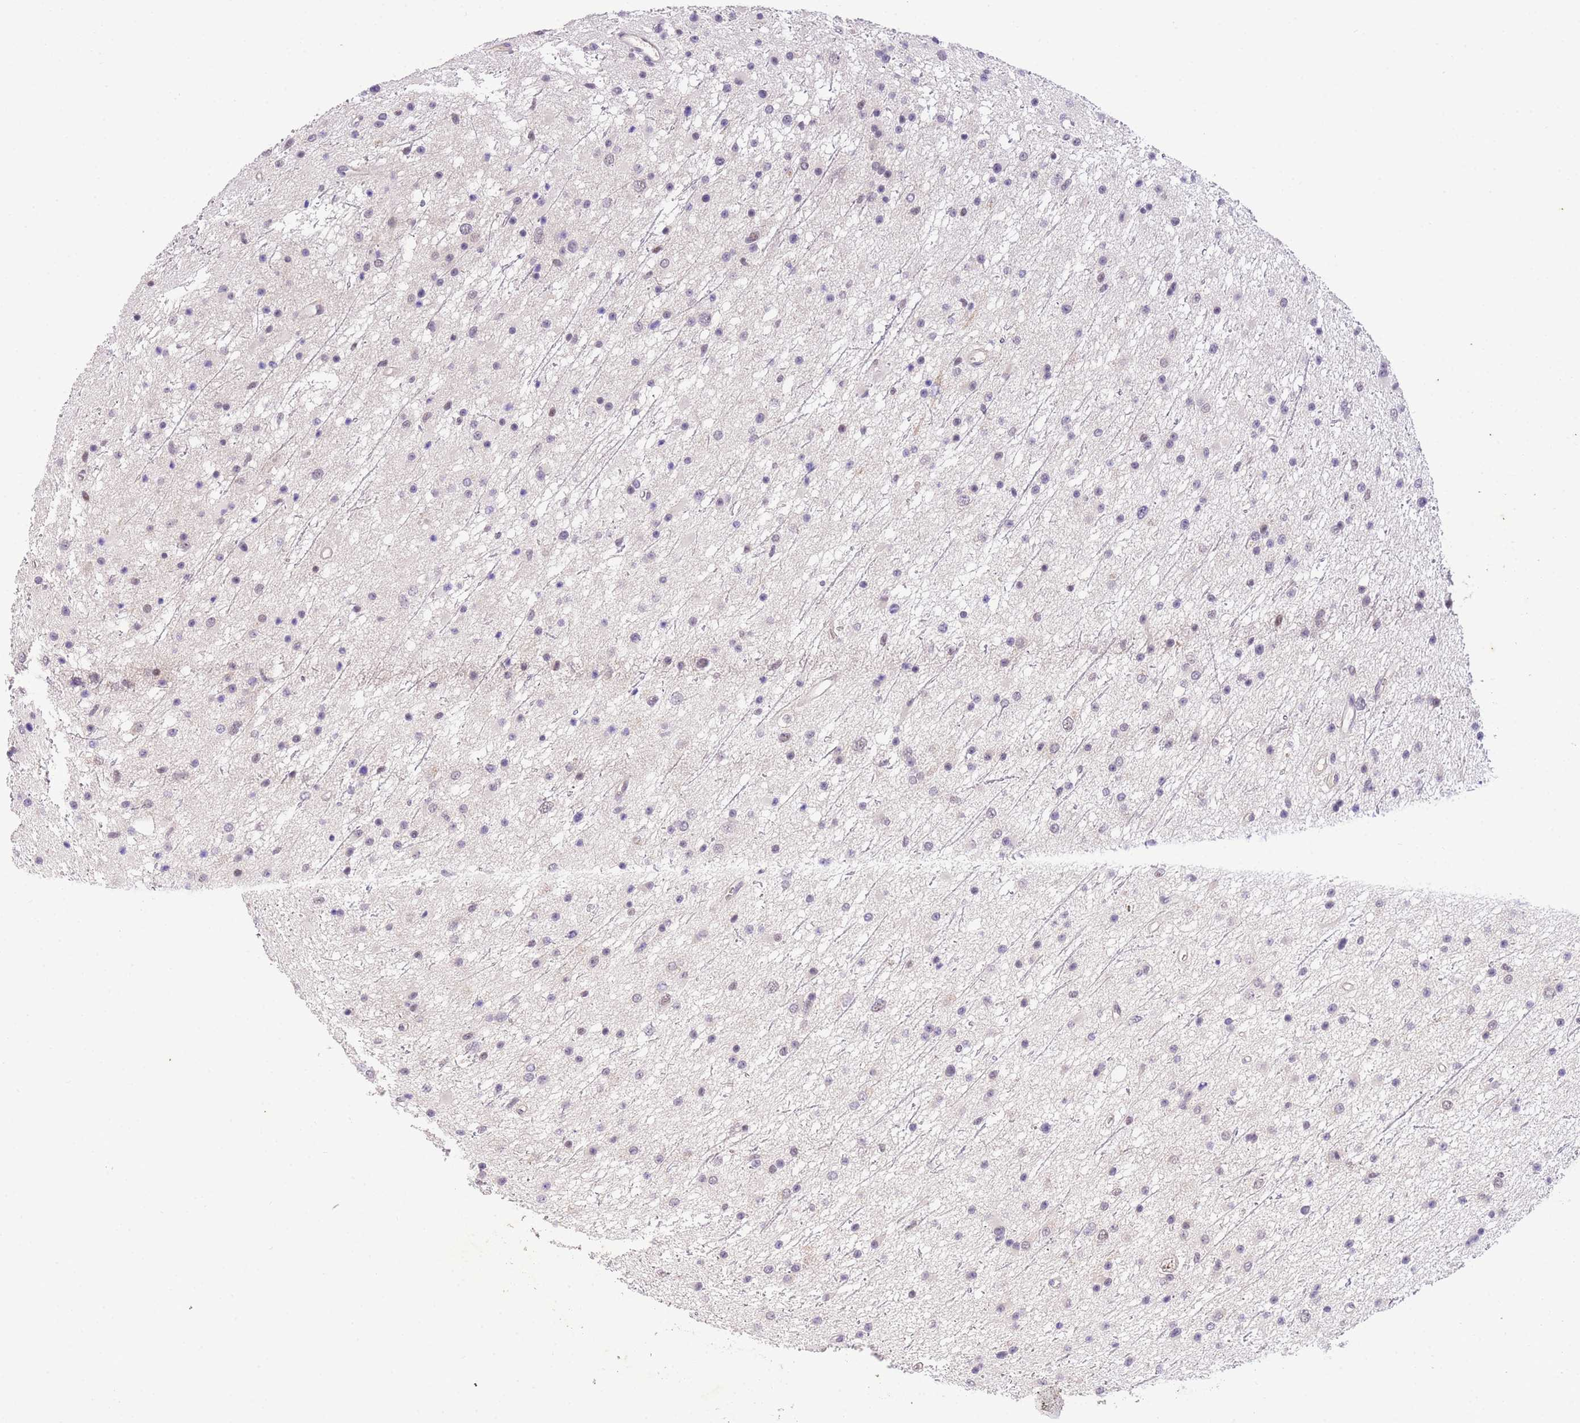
{"staining": {"intensity": "negative", "quantity": "none", "location": "none"}, "tissue": "glioma", "cell_type": "Tumor cells", "image_type": "cancer", "snomed": [{"axis": "morphology", "description": "Glioma, malignant, Low grade"}, {"axis": "topography", "description": "Cerebral cortex"}], "caption": "High power microscopy micrograph of an immunohistochemistry (IHC) image of malignant glioma (low-grade), revealing no significant positivity in tumor cells.", "gene": "SLC35F2", "patient": {"sex": "female", "age": 39}}